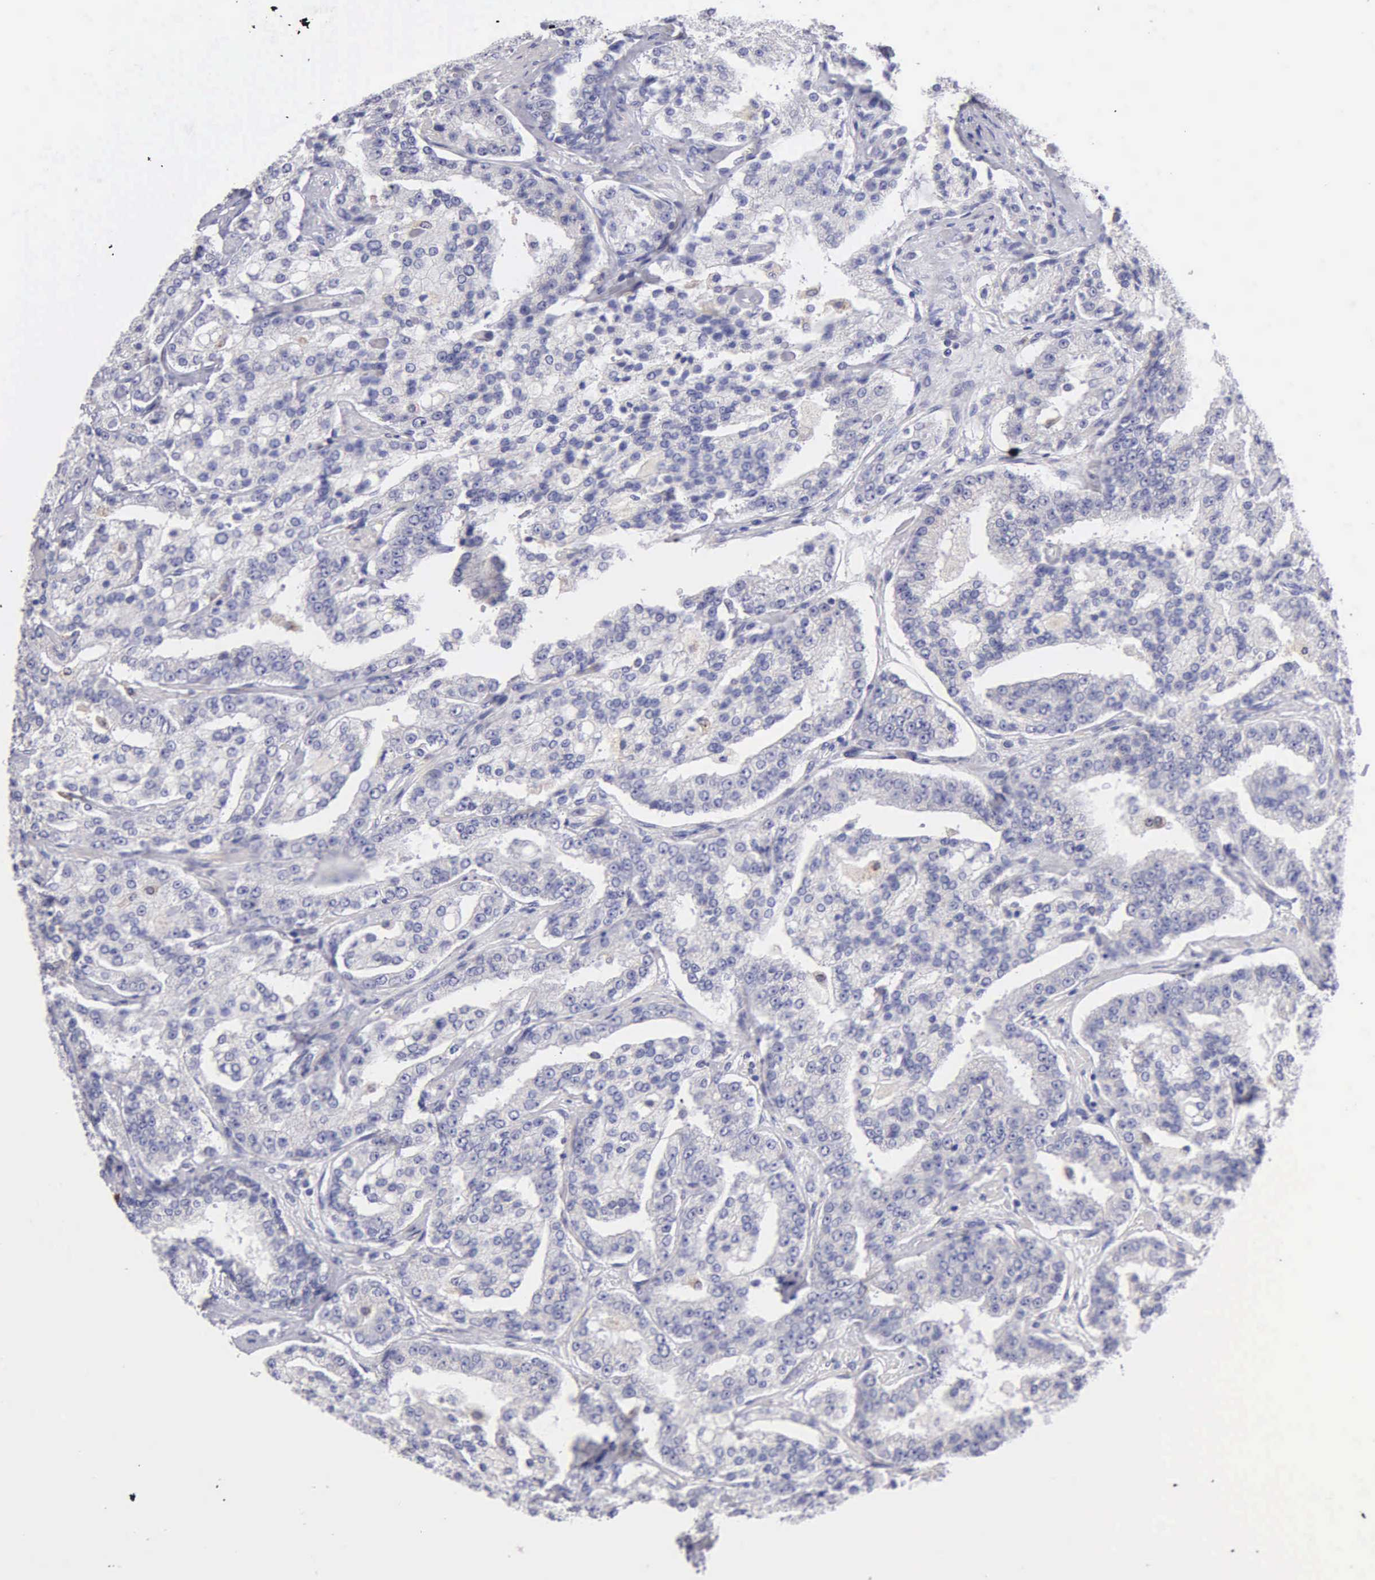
{"staining": {"intensity": "weak", "quantity": "<25%", "location": "cytoplasmic/membranous"}, "tissue": "prostate cancer", "cell_type": "Tumor cells", "image_type": "cancer", "snomed": [{"axis": "morphology", "description": "Adenocarcinoma, Medium grade"}, {"axis": "topography", "description": "Prostate"}], "caption": "The histopathology image demonstrates no staining of tumor cells in medium-grade adenocarcinoma (prostate).", "gene": "TYRP1", "patient": {"sex": "male", "age": 72}}